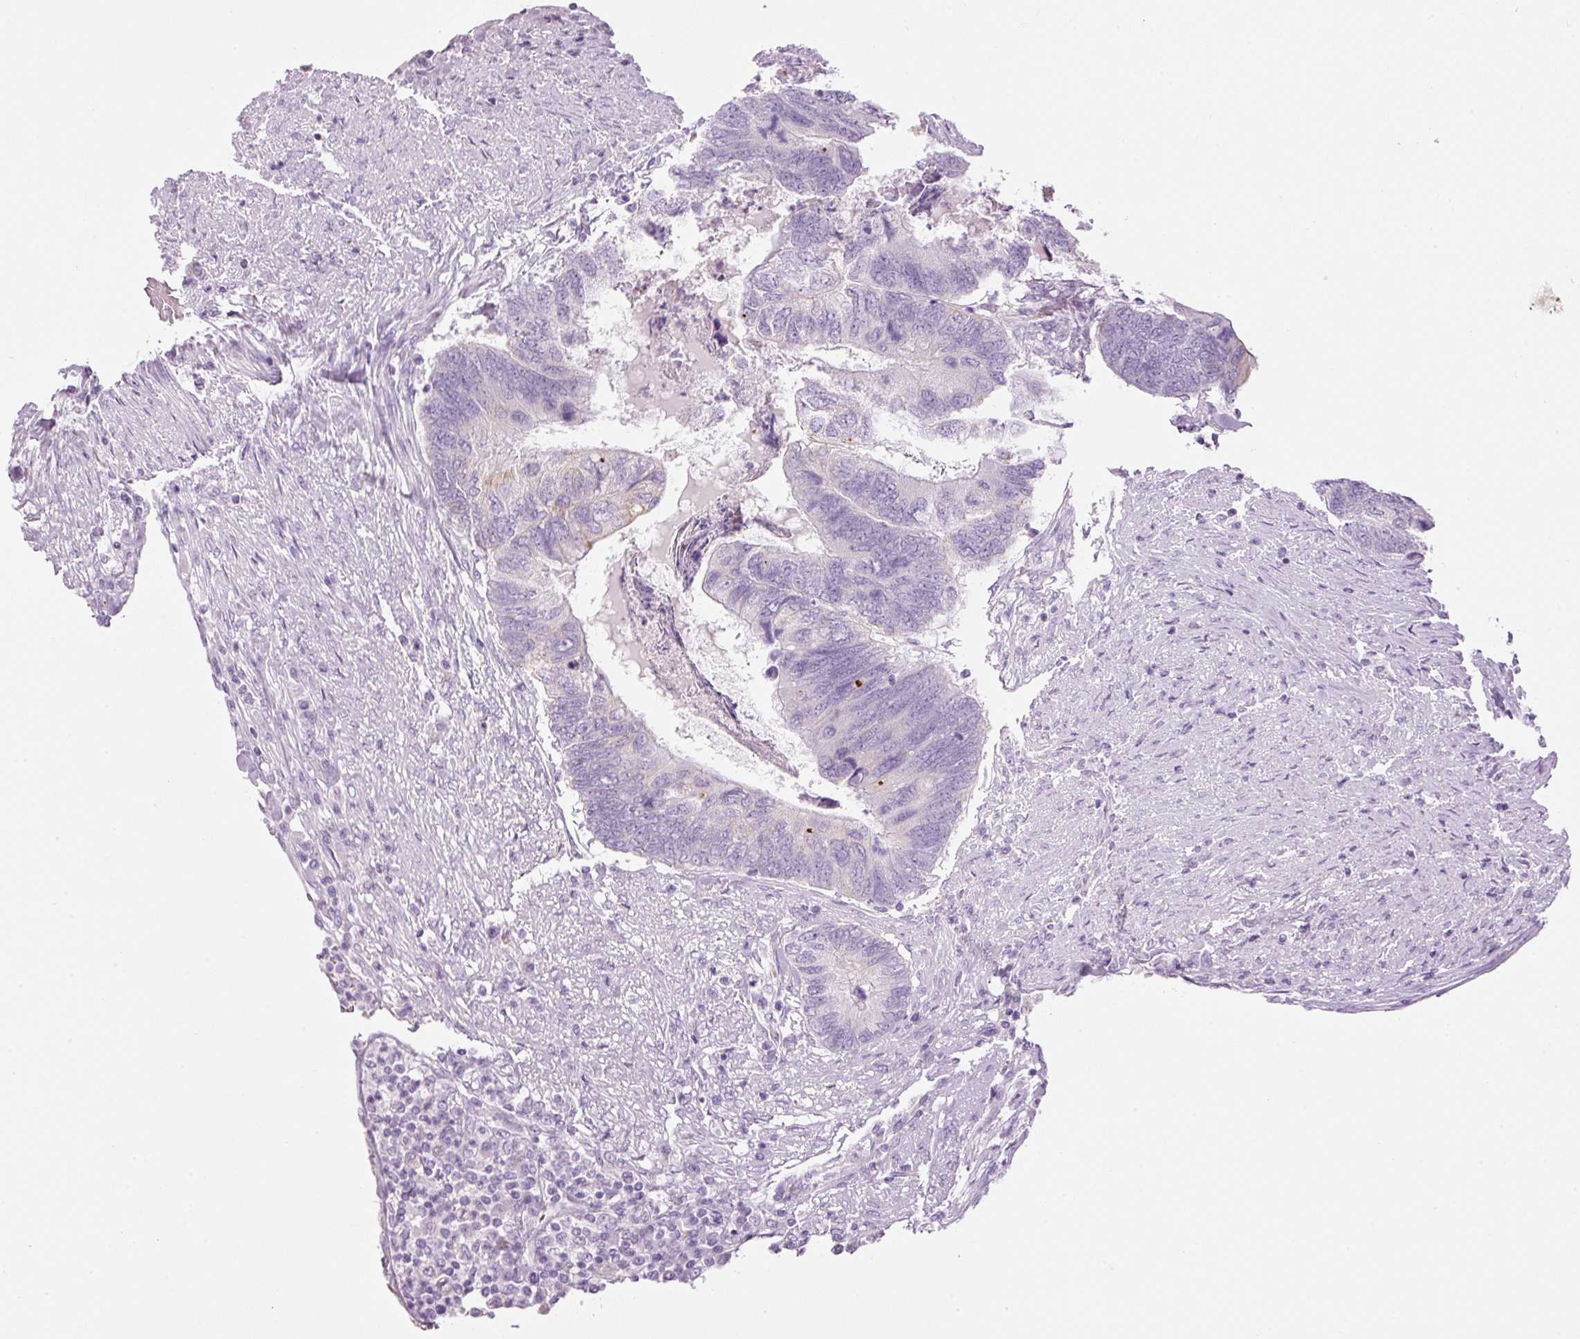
{"staining": {"intensity": "negative", "quantity": "none", "location": "none"}, "tissue": "colorectal cancer", "cell_type": "Tumor cells", "image_type": "cancer", "snomed": [{"axis": "morphology", "description": "Adenocarcinoma, NOS"}, {"axis": "topography", "description": "Colon"}], "caption": "Tumor cells are negative for protein expression in human colorectal adenocarcinoma. (DAB immunohistochemistry with hematoxylin counter stain).", "gene": "CARD16", "patient": {"sex": "female", "age": 67}}